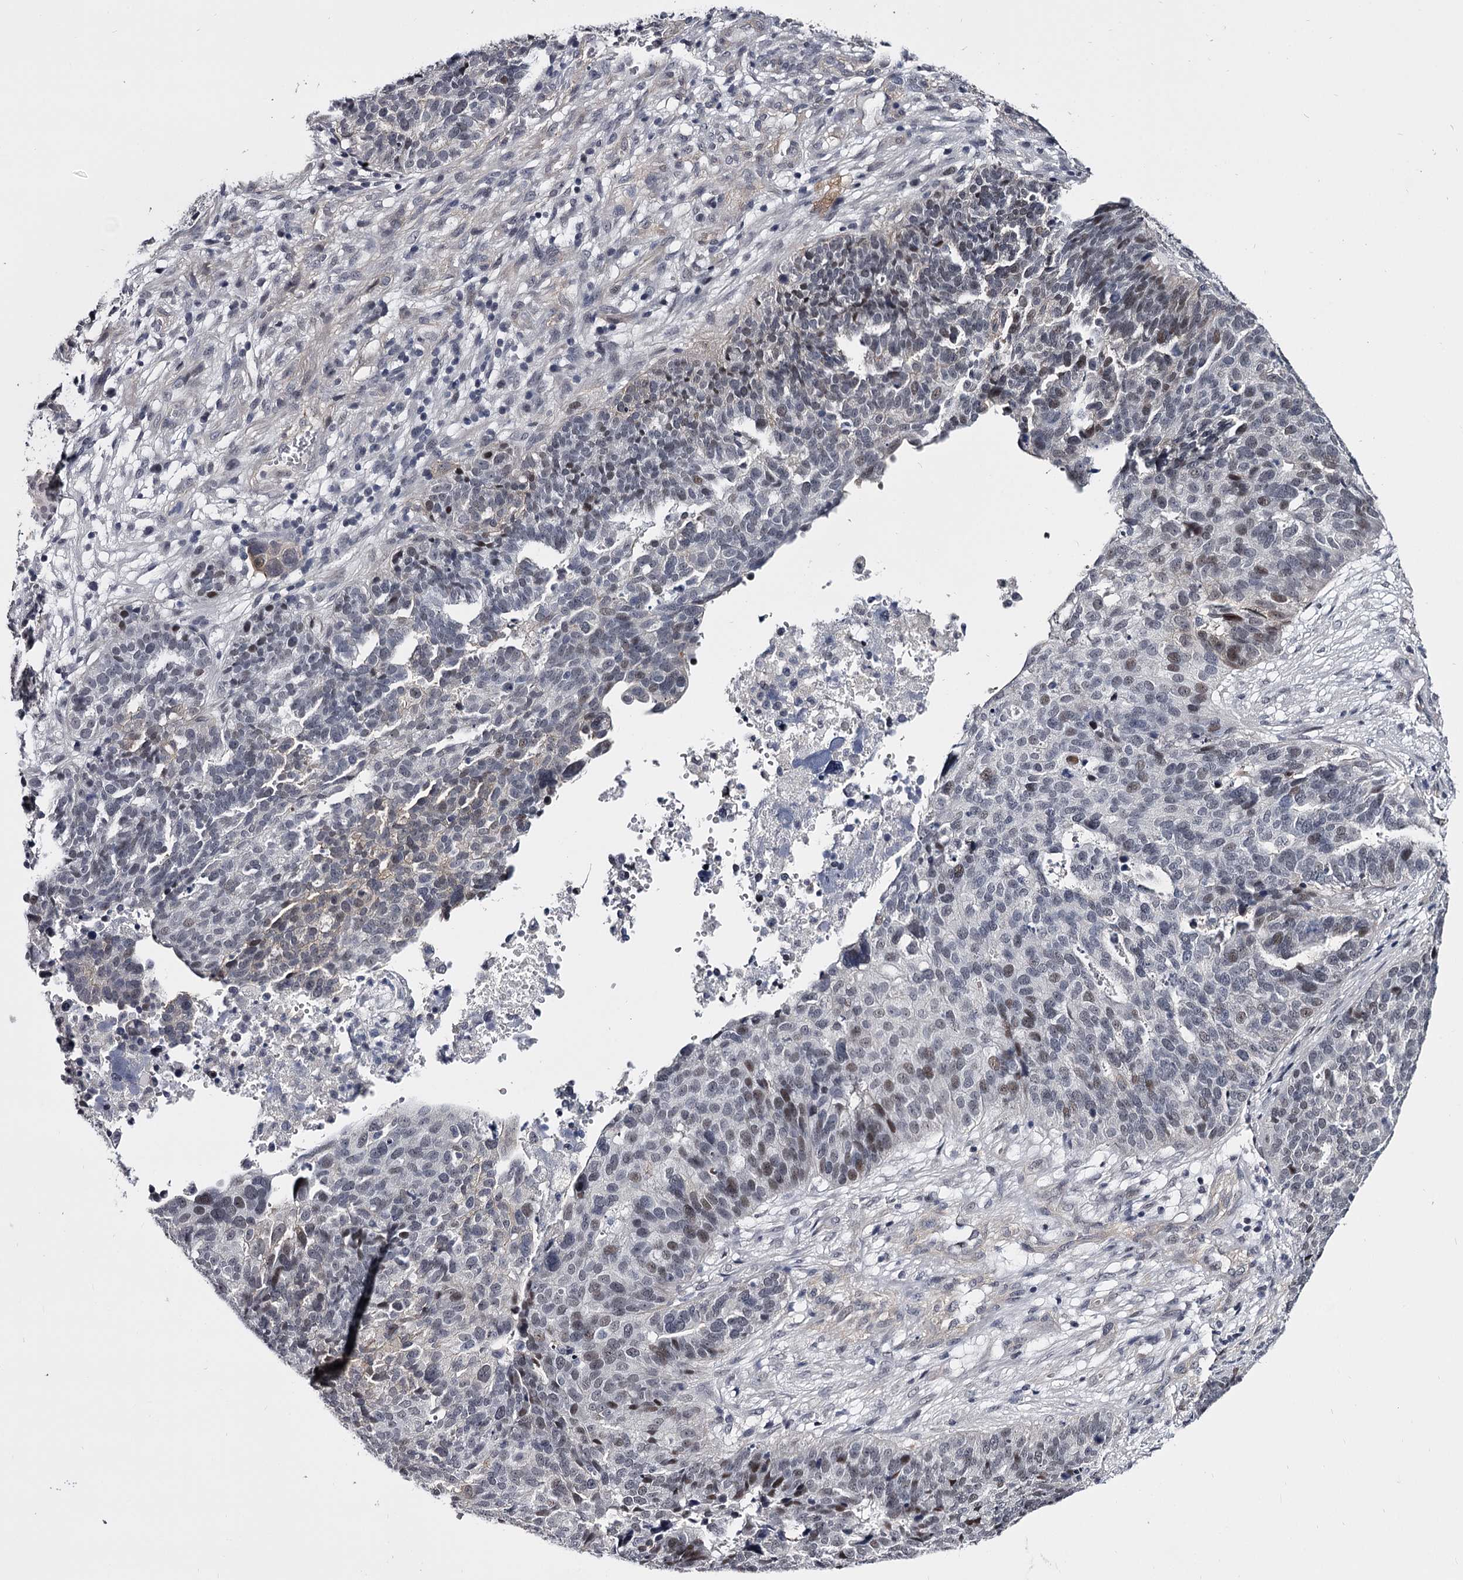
{"staining": {"intensity": "weak", "quantity": "<25%", "location": "nuclear"}, "tissue": "ovarian cancer", "cell_type": "Tumor cells", "image_type": "cancer", "snomed": [{"axis": "morphology", "description": "Cystadenocarcinoma, serous, NOS"}, {"axis": "topography", "description": "Ovary"}], "caption": "High magnification brightfield microscopy of ovarian serous cystadenocarcinoma stained with DAB (3,3'-diaminobenzidine) (brown) and counterstained with hematoxylin (blue): tumor cells show no significant staining. (DAB IHC with hematoxylin counter stain).", "gene": "OVOL2", "patient": {"sex": "female", "age": 59}}